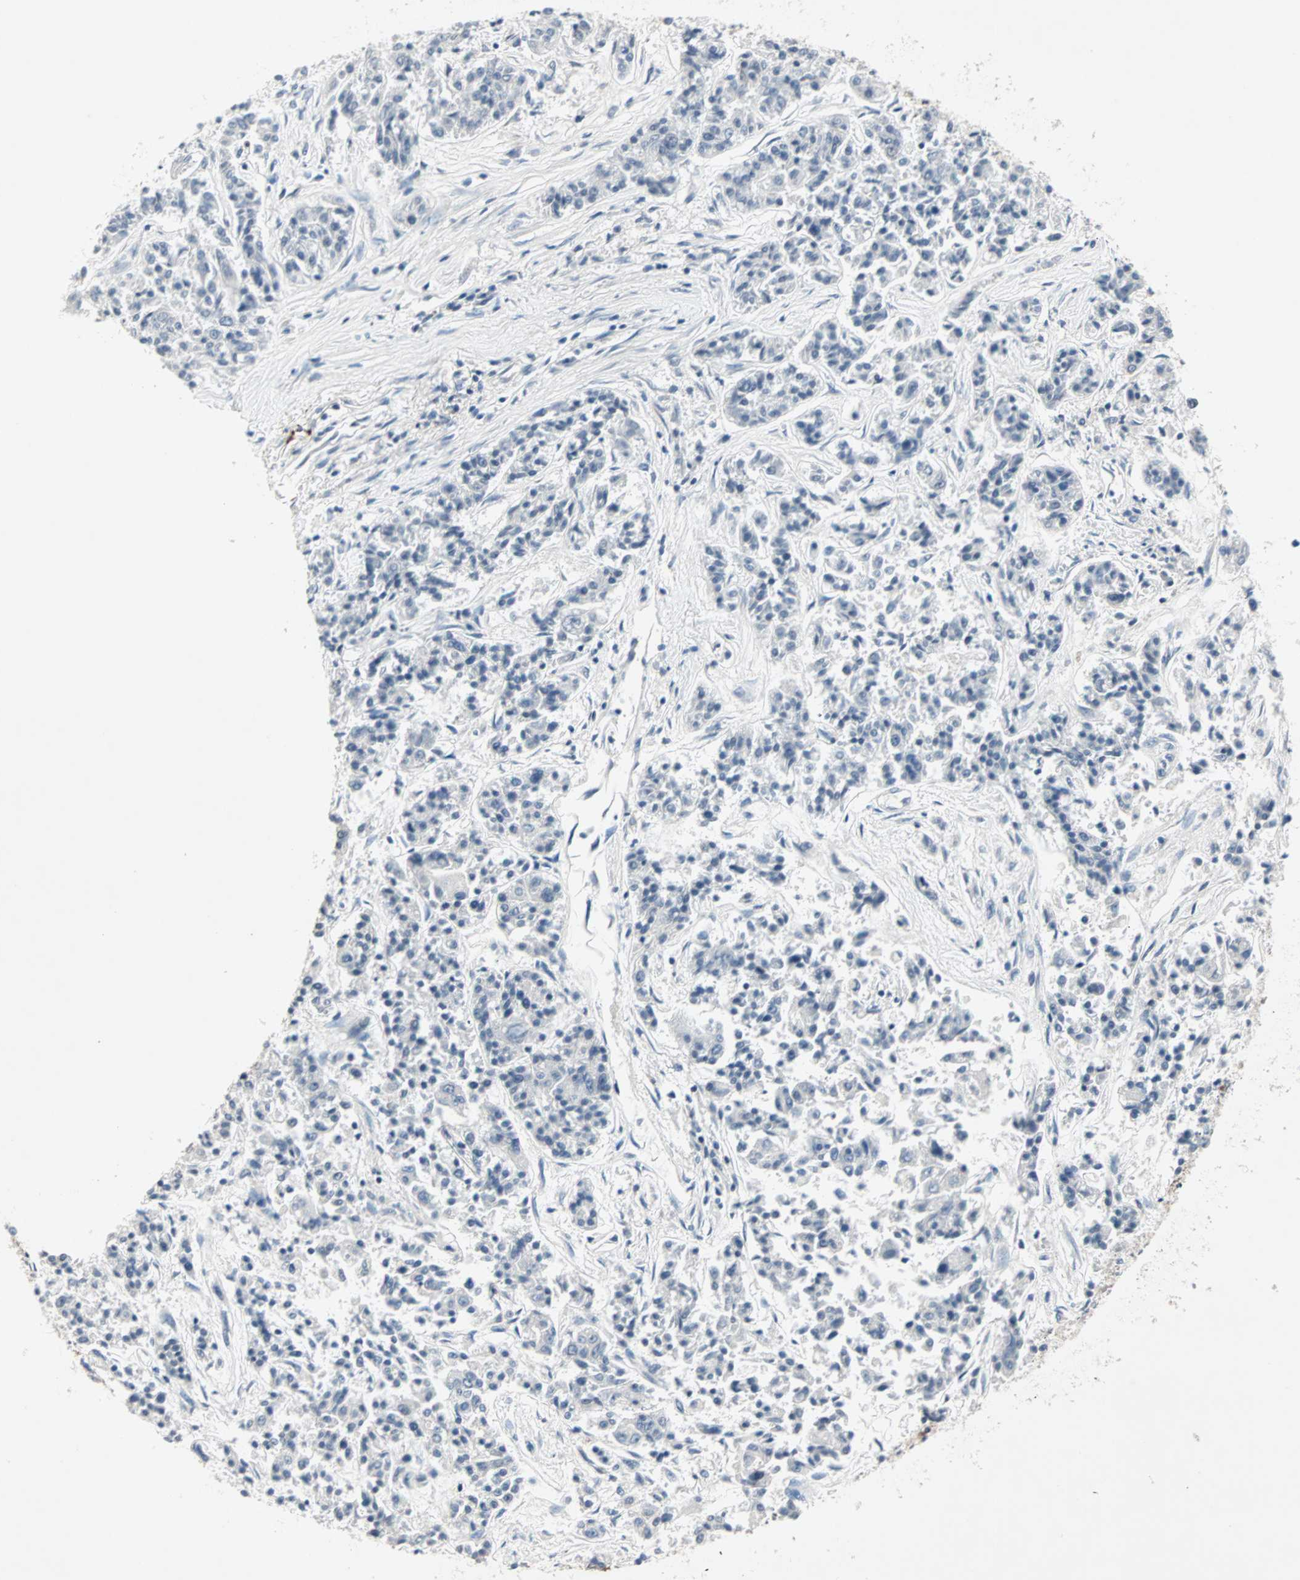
{"staining": {"intensity": "negative", "quantity": "none", "location": "none"}, "tissue": "lung cancer", "cell_type": "Tumor cells", "image_type": "cancer", "snomed": [{"axis": "morphology", "description": "Adenocarcinoma, NOS"}, {"axis": "topography", "description": "Lung"}], "caption": "Immunohistochemical staining of adenocarcinoma (lung) reveals no significant positivity in tumor cells.", "gene": "CCNE2", "patient": {"sex": "male", "age": 84}}